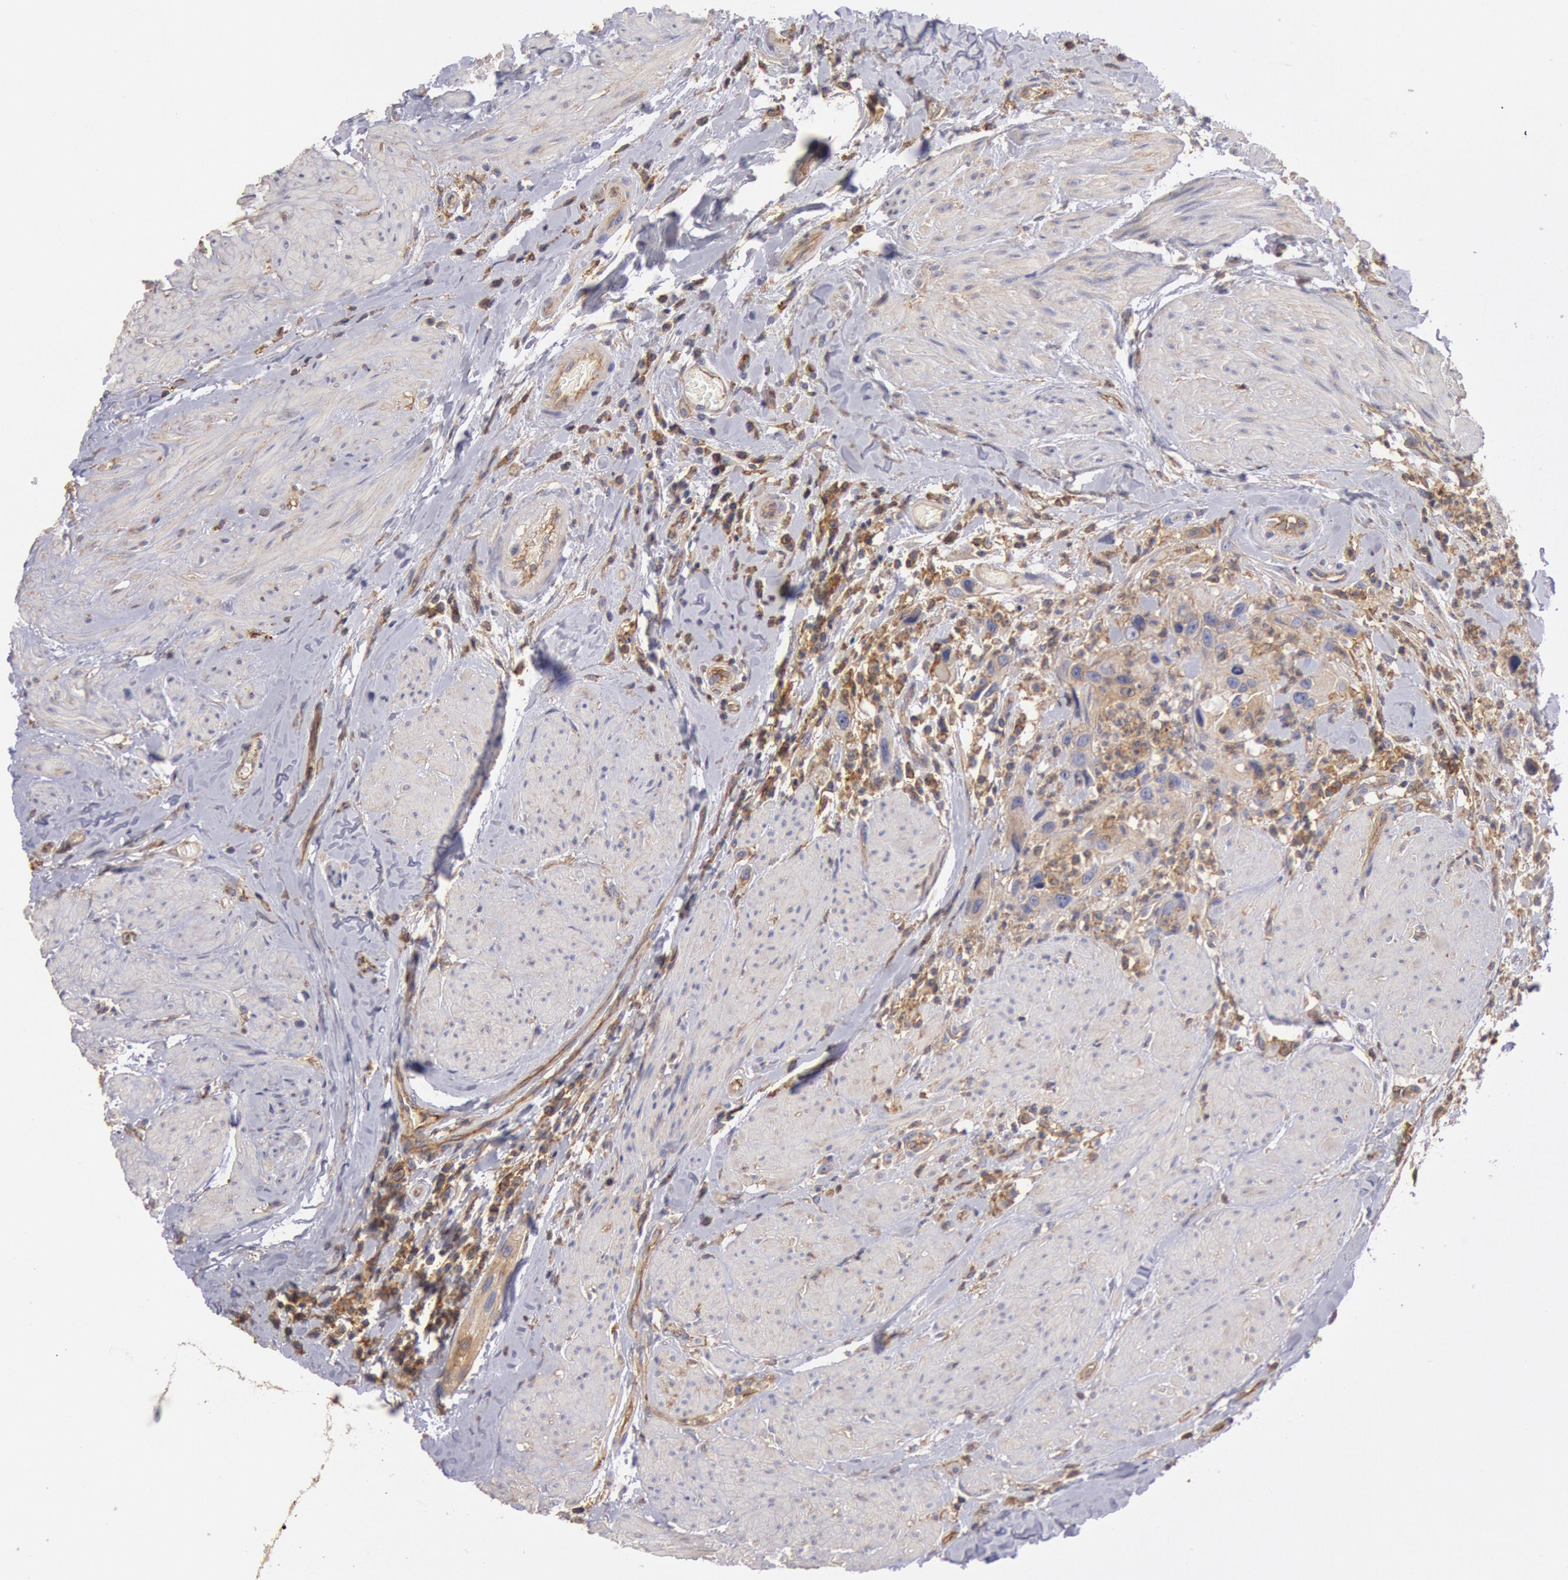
{"staining": {"intensity": "weak", "quantity": ">75%", "location": "cytoplasmic/membranous"}, "tissue": "urothelial cancer", "cell_type": "Tumor cells", "image_type": "cancer", "snomed": [{"axis": "morphology", "description": "Urothelial carcinoma, High grade"}, {"axis": "topography", "description": "Urinary bladder"}], "caption": "Urothelial cancer stained with a protein marker demonstrates weak staining in tumor cells.", "gene": "SNAP23", "patient": {"sex": "male", "age": 66}}